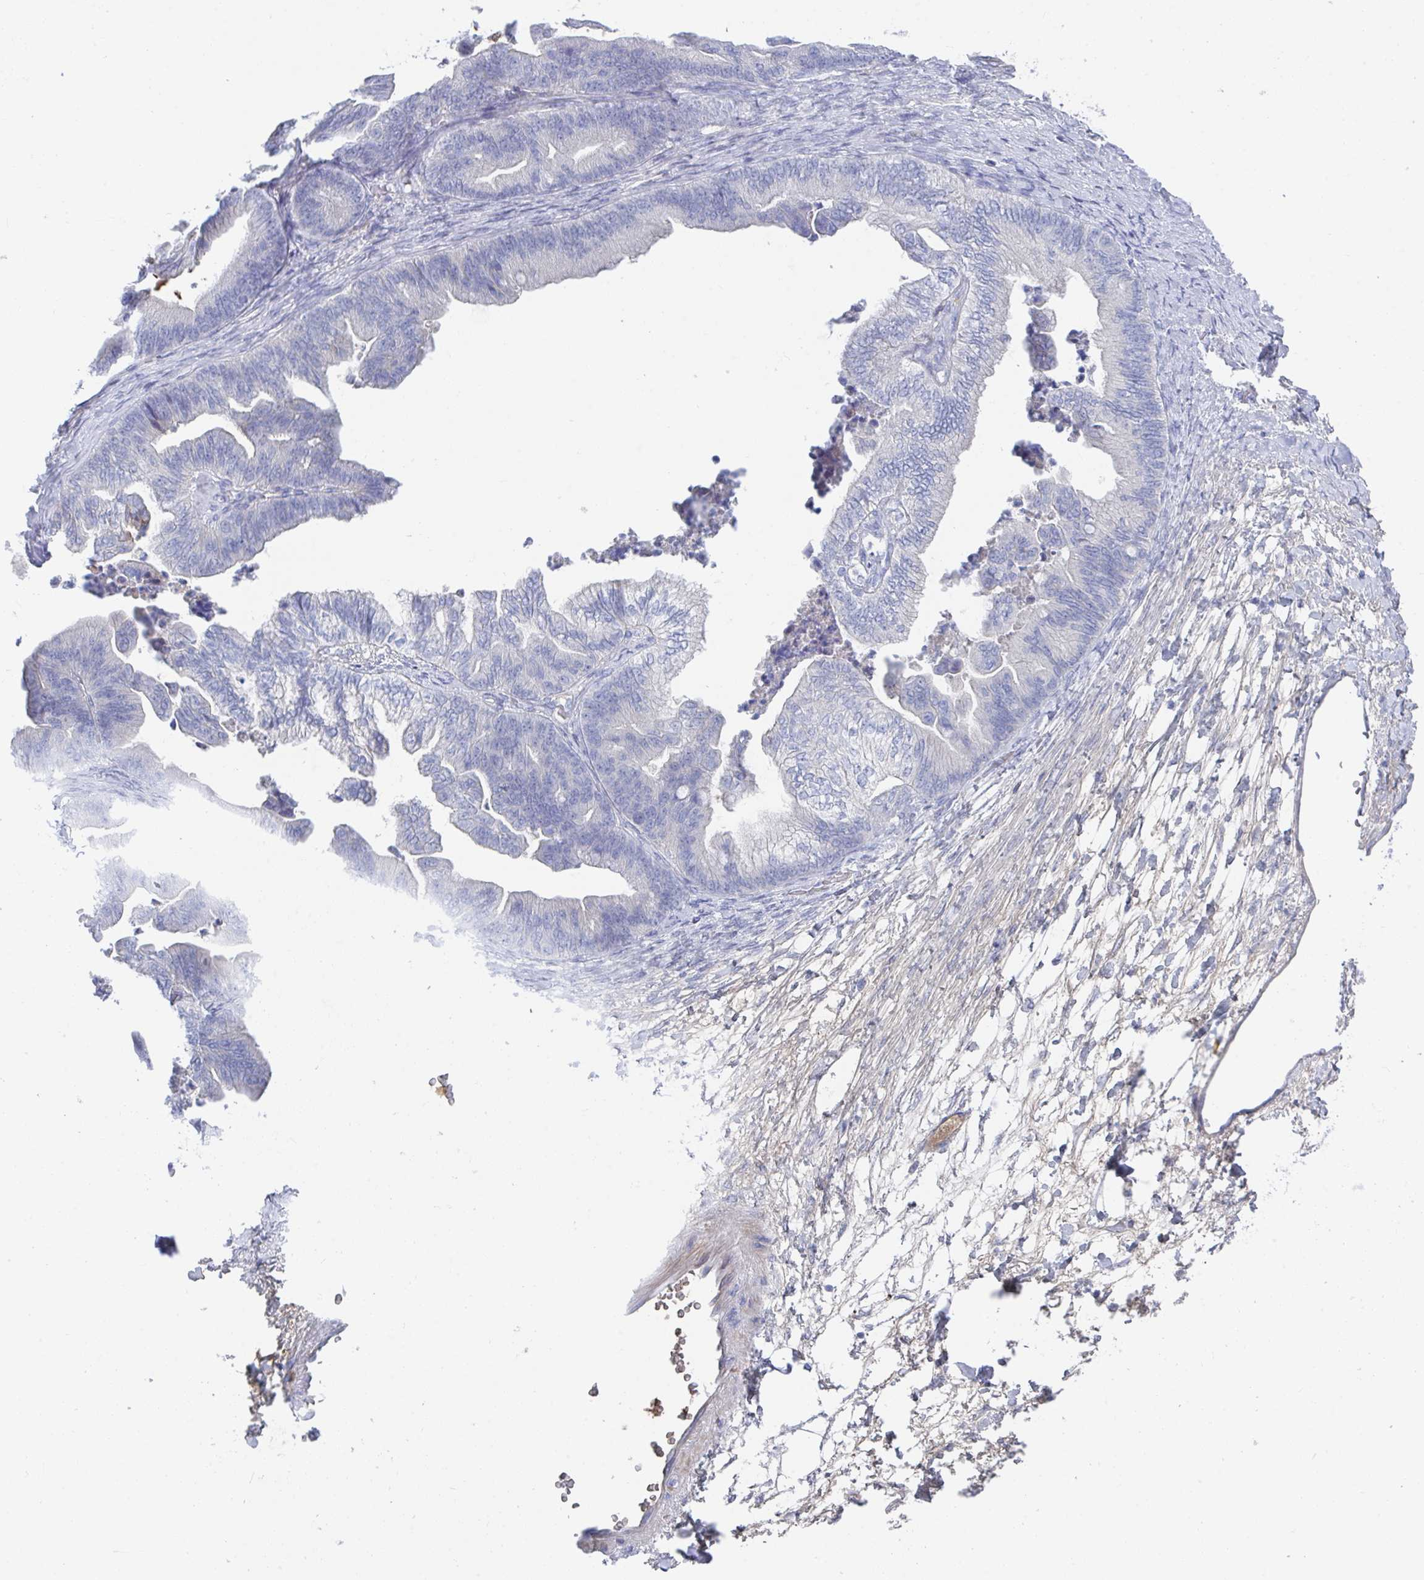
{"staining": {"intensity": "negative", "quantity": "none", "location": "none"}, "tissue": "ovarian cancer", "cell_type": "Tumor cells", "image_type": "cancer", "snomed": [{"axis": "morphology", "description": "Cystadenocarcinoma, mucinous, NOS"}, {"axis": "topography", "description": "Ovary"}], "caption": "This is an immunohistochemistry (IHC) photomicrograph of ovarian mucinous cystadenocarcinoma. There is no positivity in tumor cells.", "gene": "TNFAIP6", "patient": {"sex": "female", "age": 67}}